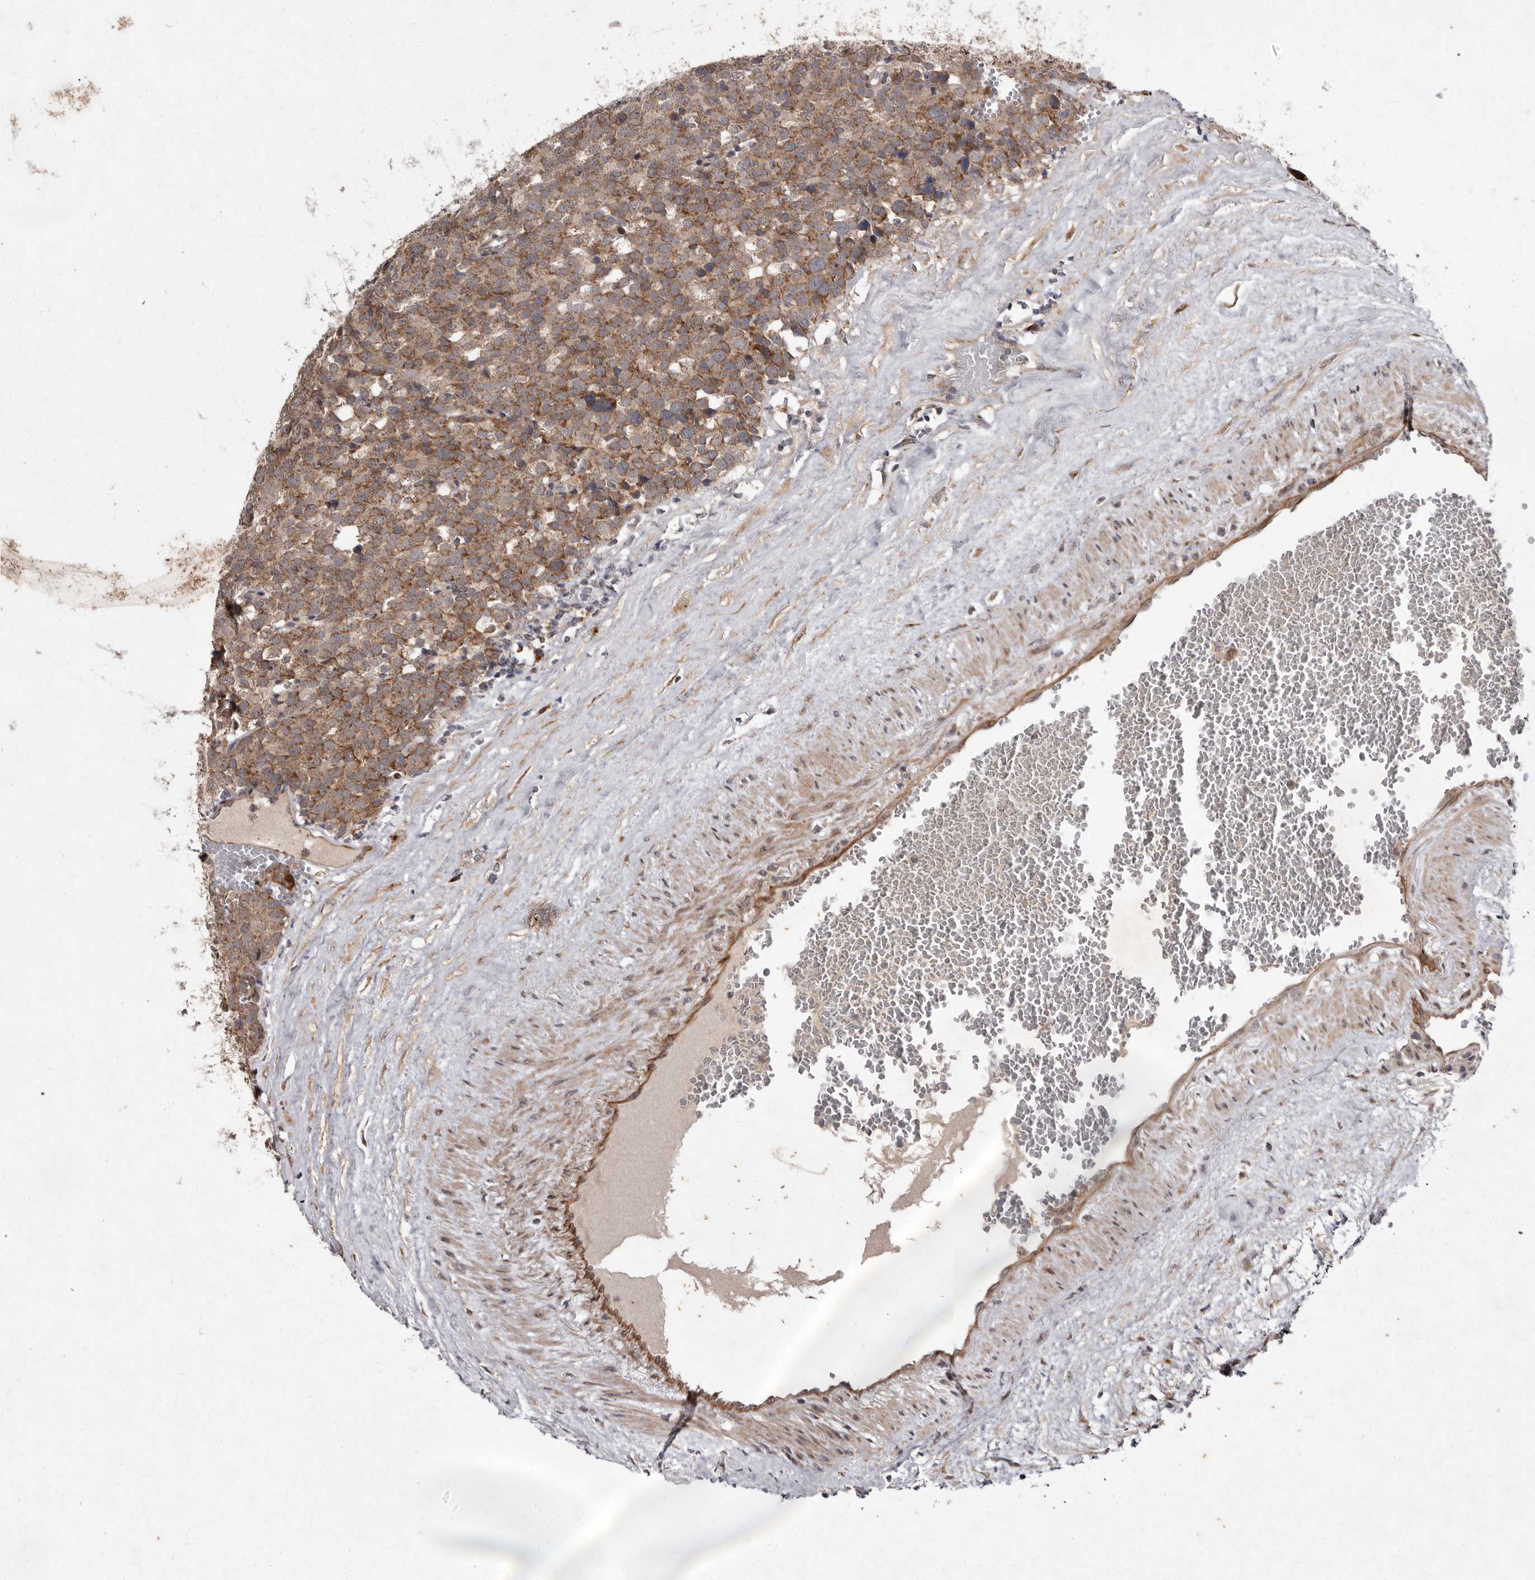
{"staining": {"intensity": "moderate", "quantity": ">75%", "location": "cytoplasmic/membranous"}, "tissue": "testis cancer", "cell_type": "Tumor cells", "image_type": "cancer", "snomed": [{"axis": "morphology", "description": "Seminoma, NOS"}, {"axis": "topography", "description": "Testis"}], "caption": "Testis seminoma tissue displays moderate cytoplasmic/membranous positivity in about >75% of tumor cells, visualized by immunohistochemistry. The protein of interest is shown in brown color, while the nuclei are stained blue.", "gene": "FLAD1", "patient": {"sex": "male", "age": 71}}